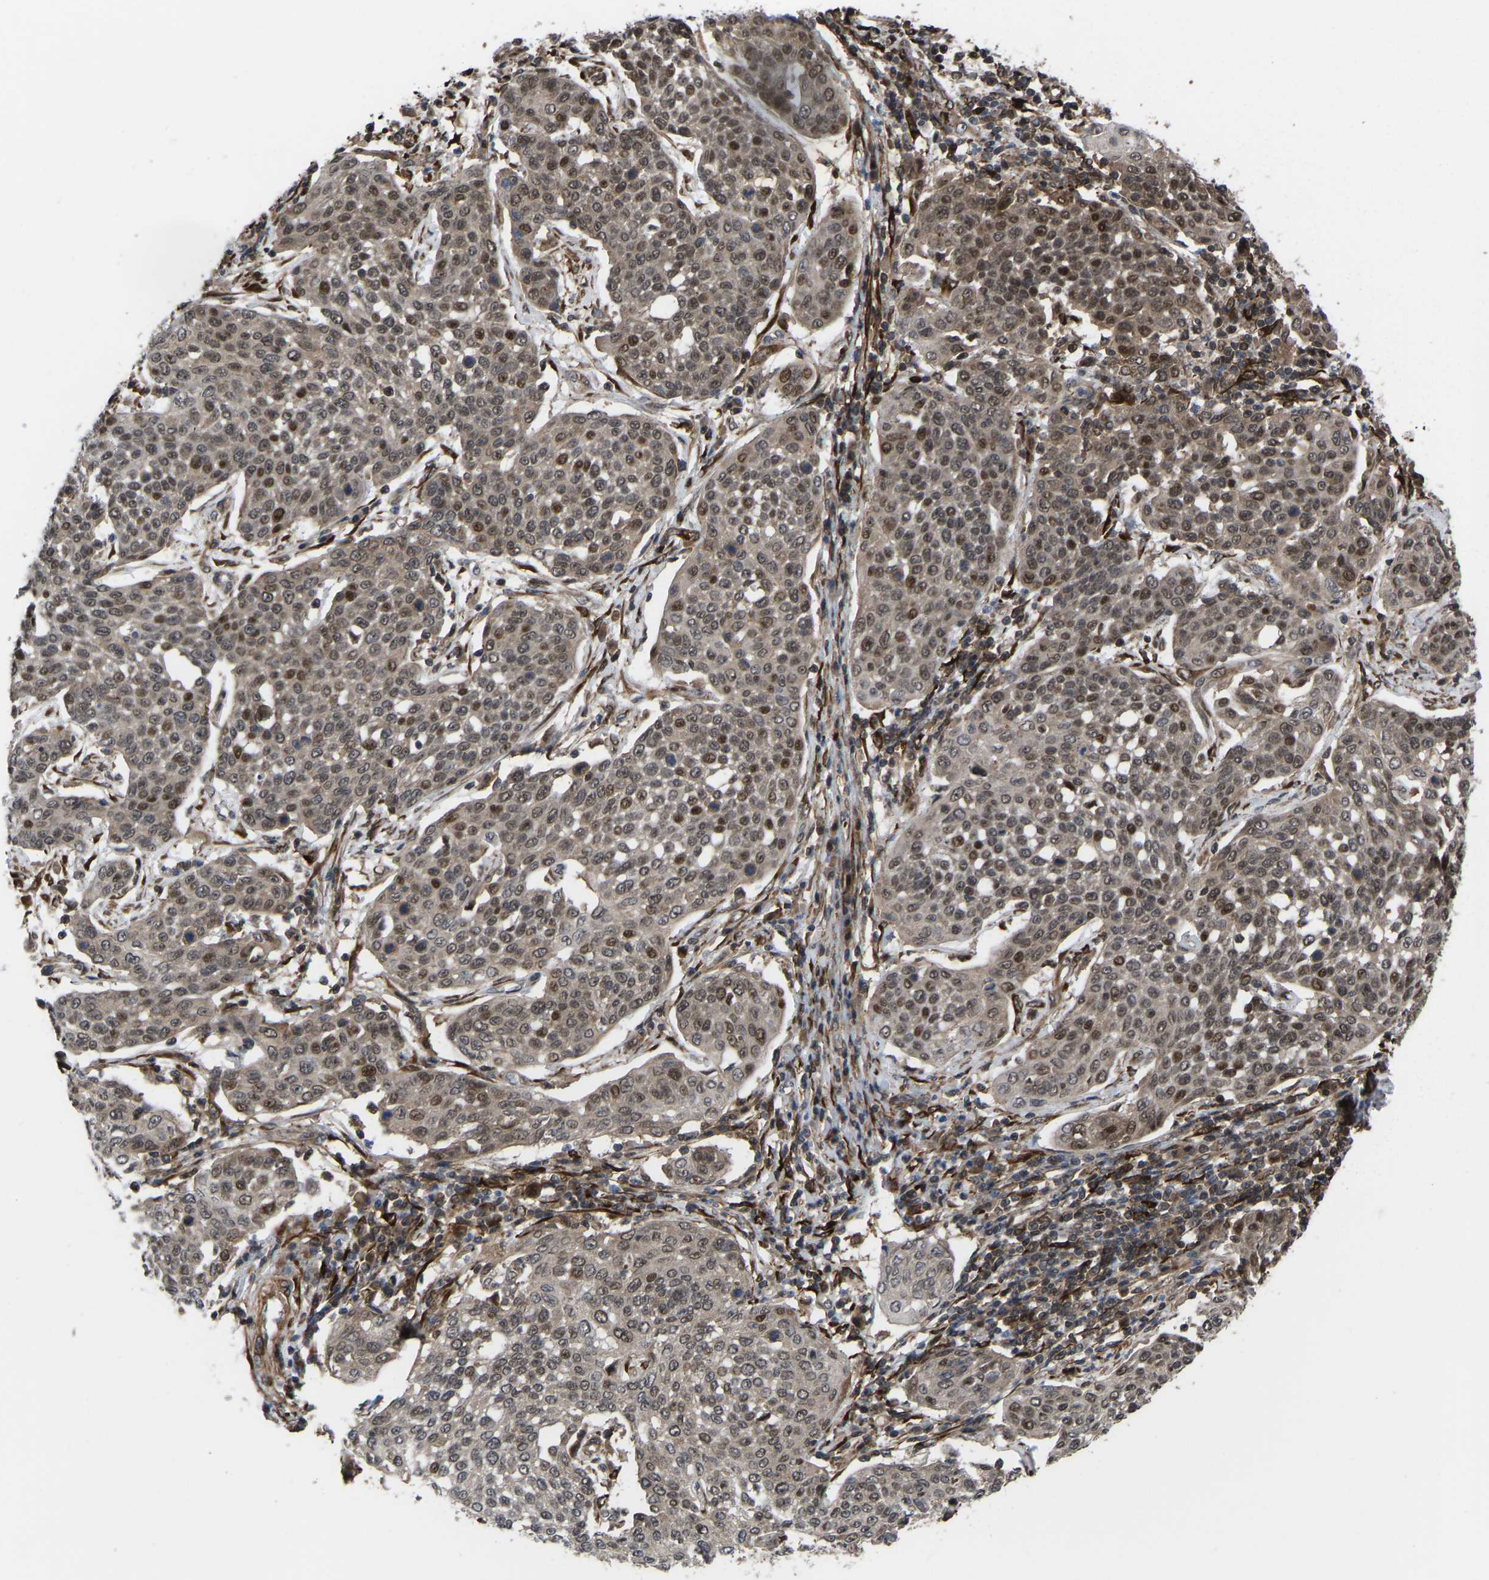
{"staining": {"intensity": "weak", "quantity": "25%-75%", "location": "cytoplasmic/membranous,nuclear"}, "tissue": "cervical cancer", "cell_type": "Tumor cells", "image_type": "cancer", "snomed": [{"axis": "morphology", "description": "Squamous cell carcinoma, NOS"}, {"axis": "topography", "description": "Cervix"}], "caption": "Immunohistochemical staining of human cervical cancer (squamous cell carcinoma) exhibits low levels of weak cytoplasmic/membranous and nuclear positivity in approximately 25%-75% of tumor cells. (Brightfield microscopy of DAB IHC at high magnification).", "gene": "CYP7B1", "patient": {"sex": "female", "age": 34}}